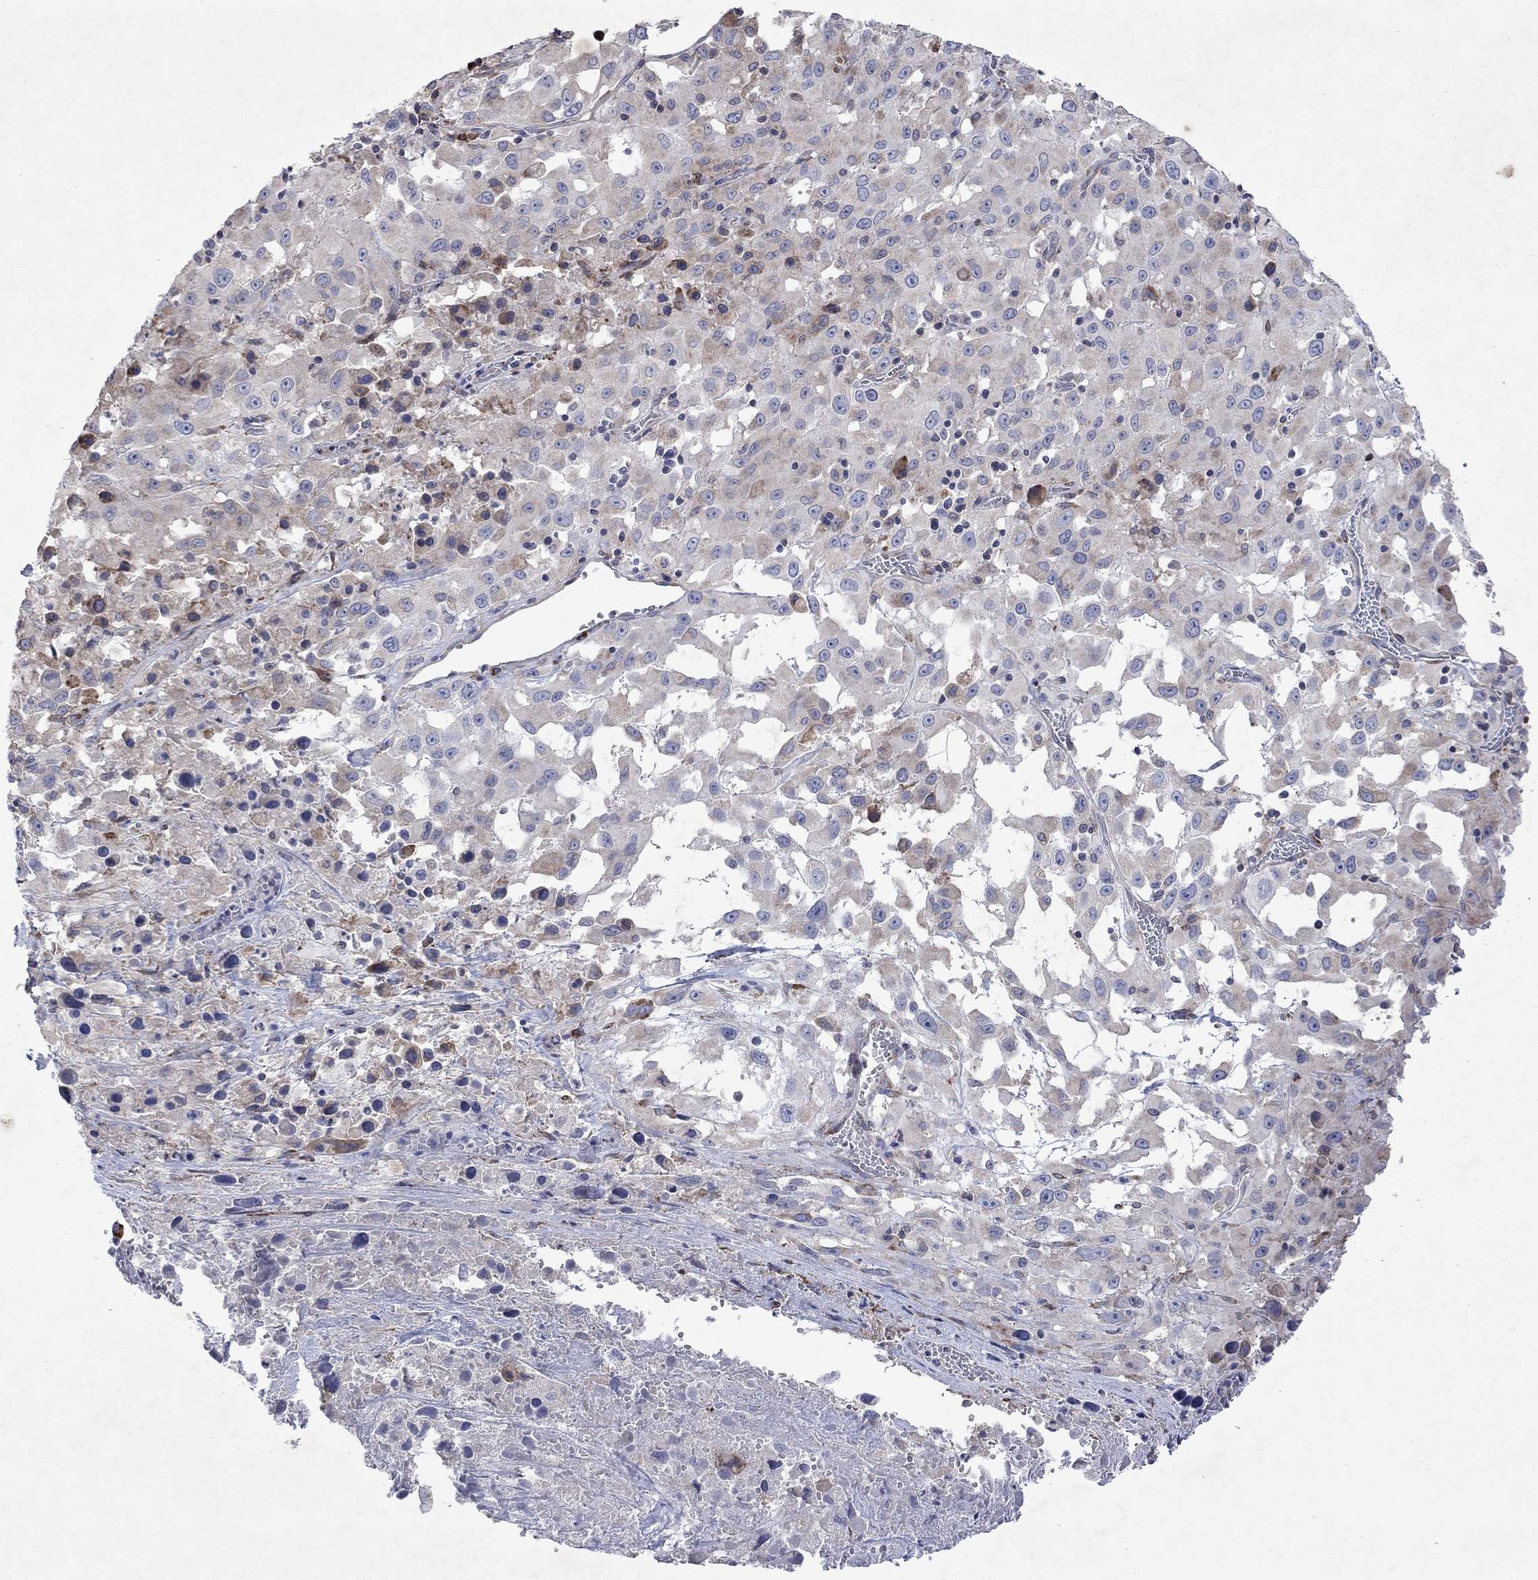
{"staining": {"intensity": "negative", "quantity": "none", "location": "none"}, "tissue": "melanoma", "cell_type": "Tumor cells", "image_type": "cancer", "snomed": [{"axis": "morphology", "description": "Malignant melanoma, Metastatic site"}, {"axis": "topography", "description": "Lymph node"}], "caption": "Photomicrograph shows no significant protein positivity in tumor cells of melanoma.", "gene": "TMEM97", "patient": {"sex": "male", "age": 50}}